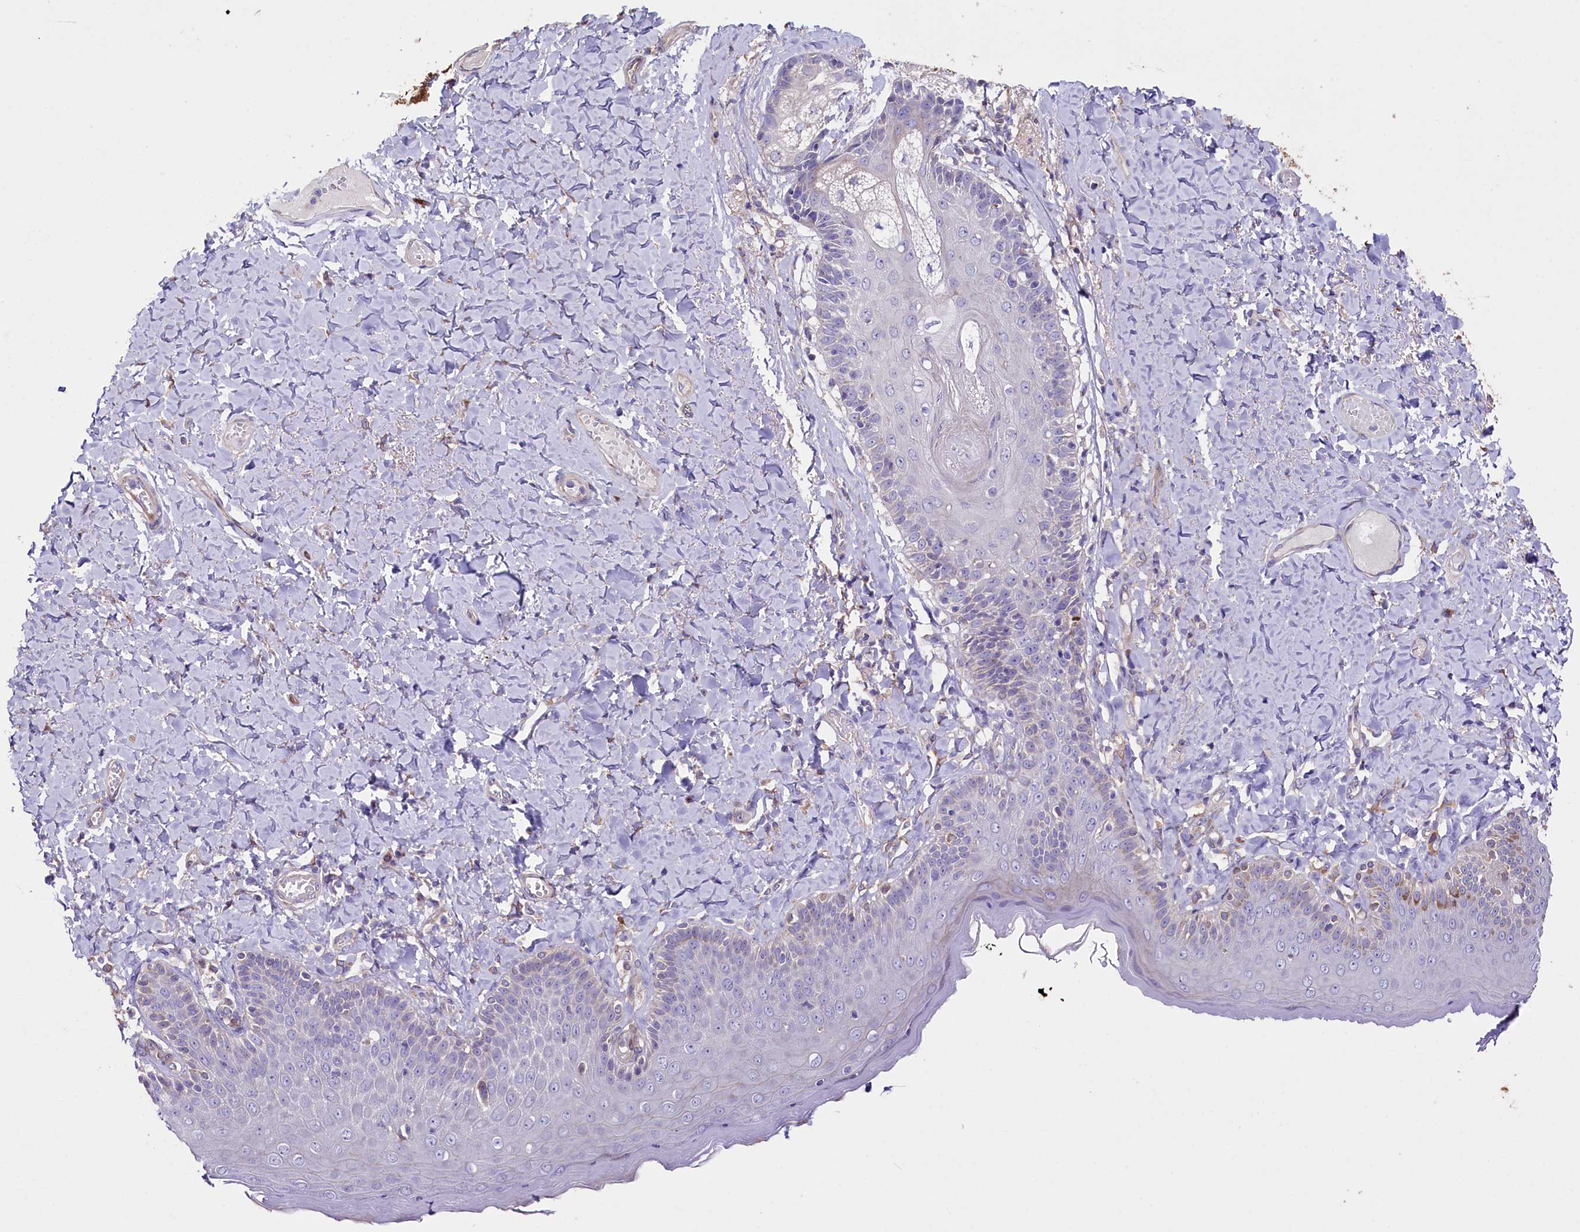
{"staining": {"intensity": "weak", "quantity": "<25%", "location": "cytoplasmic/membranous"}, "tissue": "skin", "cell_type": "Epidermal cells", "image_type": "normal", "snomed": [{"axis": "morphology", "description": "Normal tissue, NOS"}, {"axis": "topography", "description": "Anal"}], "caption": "Image shows no significant protein staining in epidermal cells of normal skin.", "gene": "GPR108", "patient": {"sex": "male", "age": 69}}